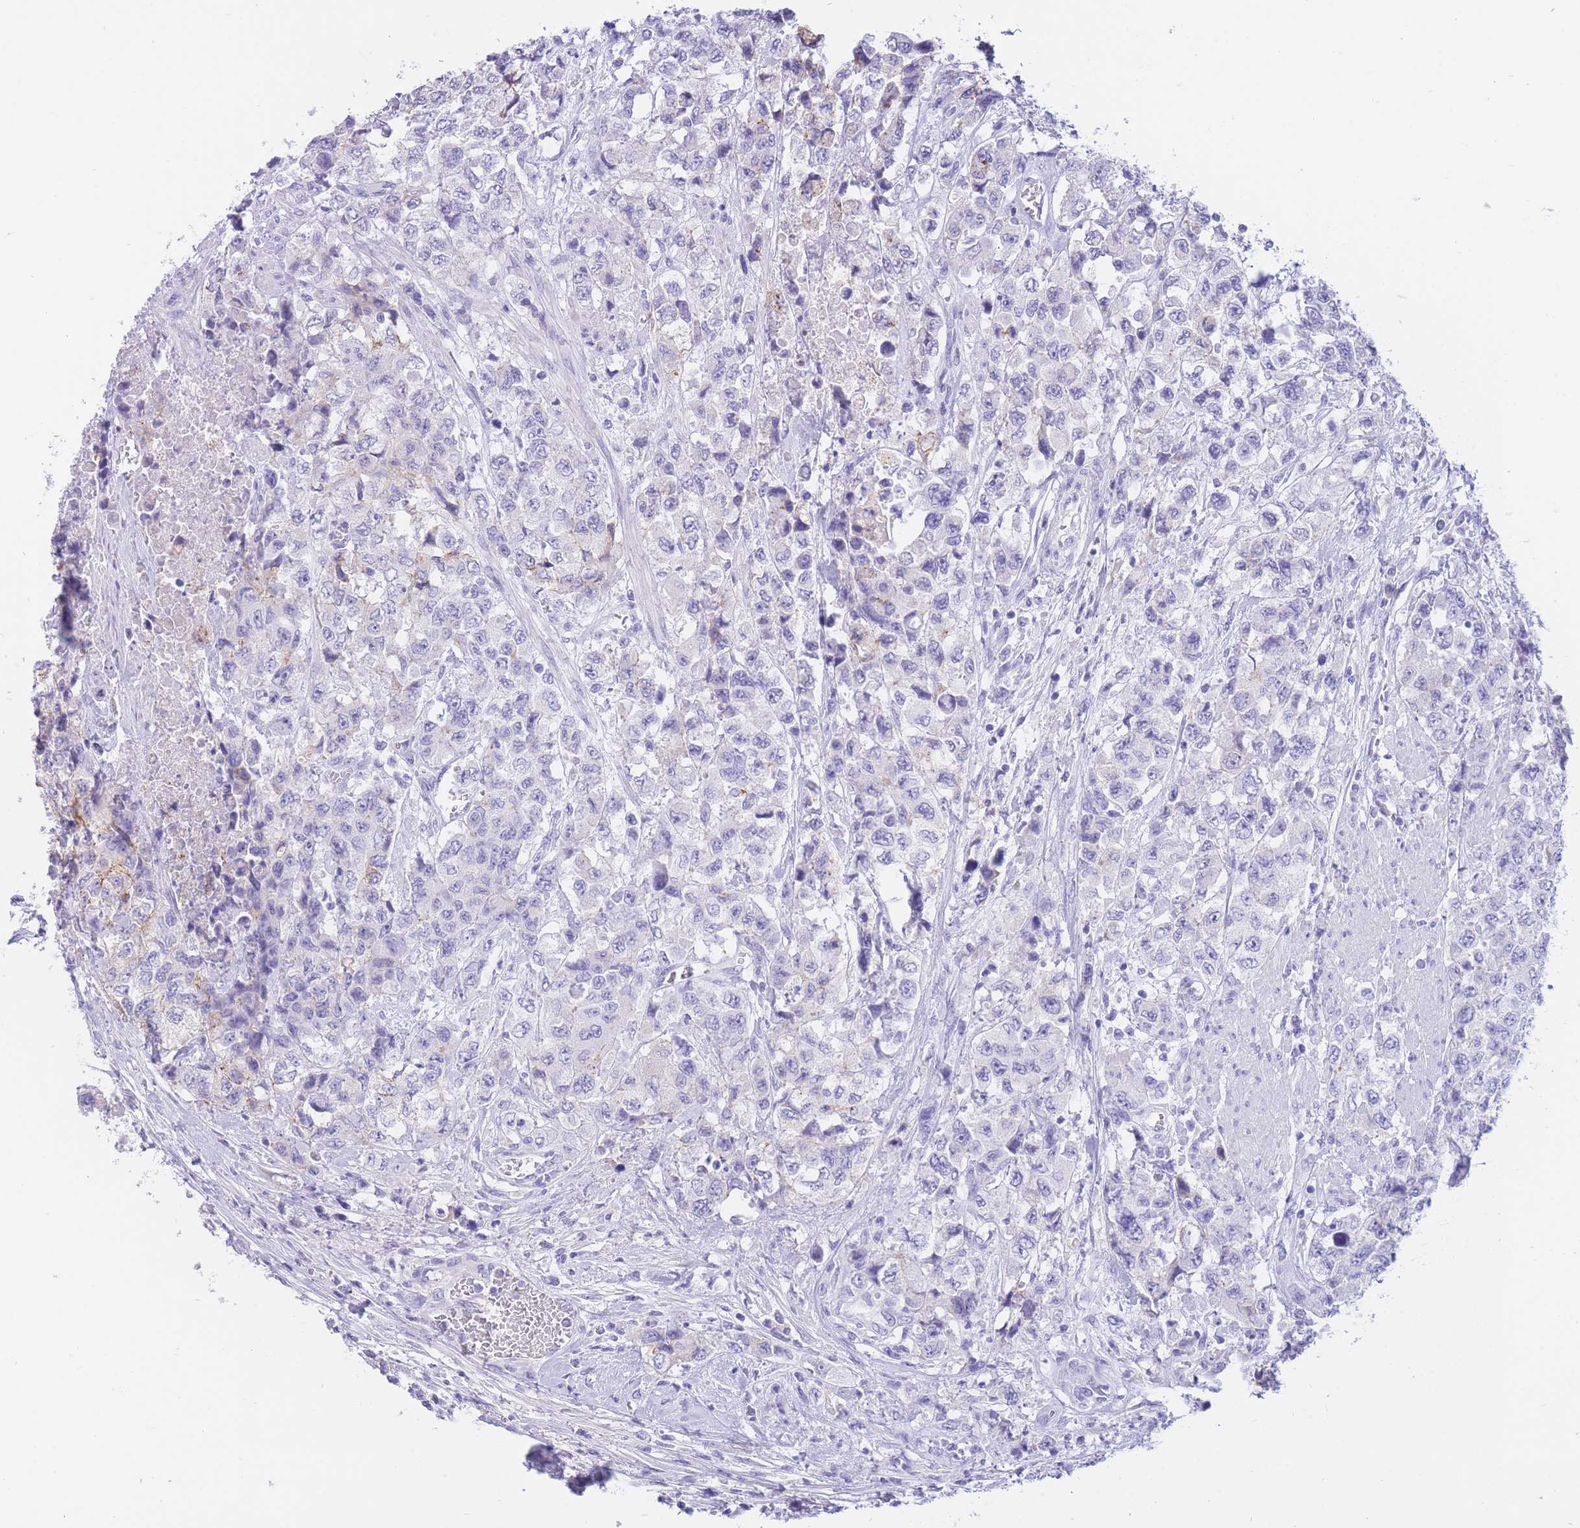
{"staining": {"intensity": "negative", "quantity": "none", "location": "none"}, "tissue": "urothelial cancer", "cell_type": "Tumor cells", "image_type": "cancer", "snomed": [{"axis": "morphology", "description": "Urothelial carcinoma, High grade"}, {"axis": "topography", "description": "Urinary bladder"}], "caption": "High magnification brightfield microscopy of urothelial carcinoma (high-grade) stained with DAB (3,3'-diaminobenzidine) (brown) and counterstained with hematoxylin (blue): tumor cells show no significant staining.", "gene": "SULT1A1", "patient": {"sex": "female", "age": 78}}